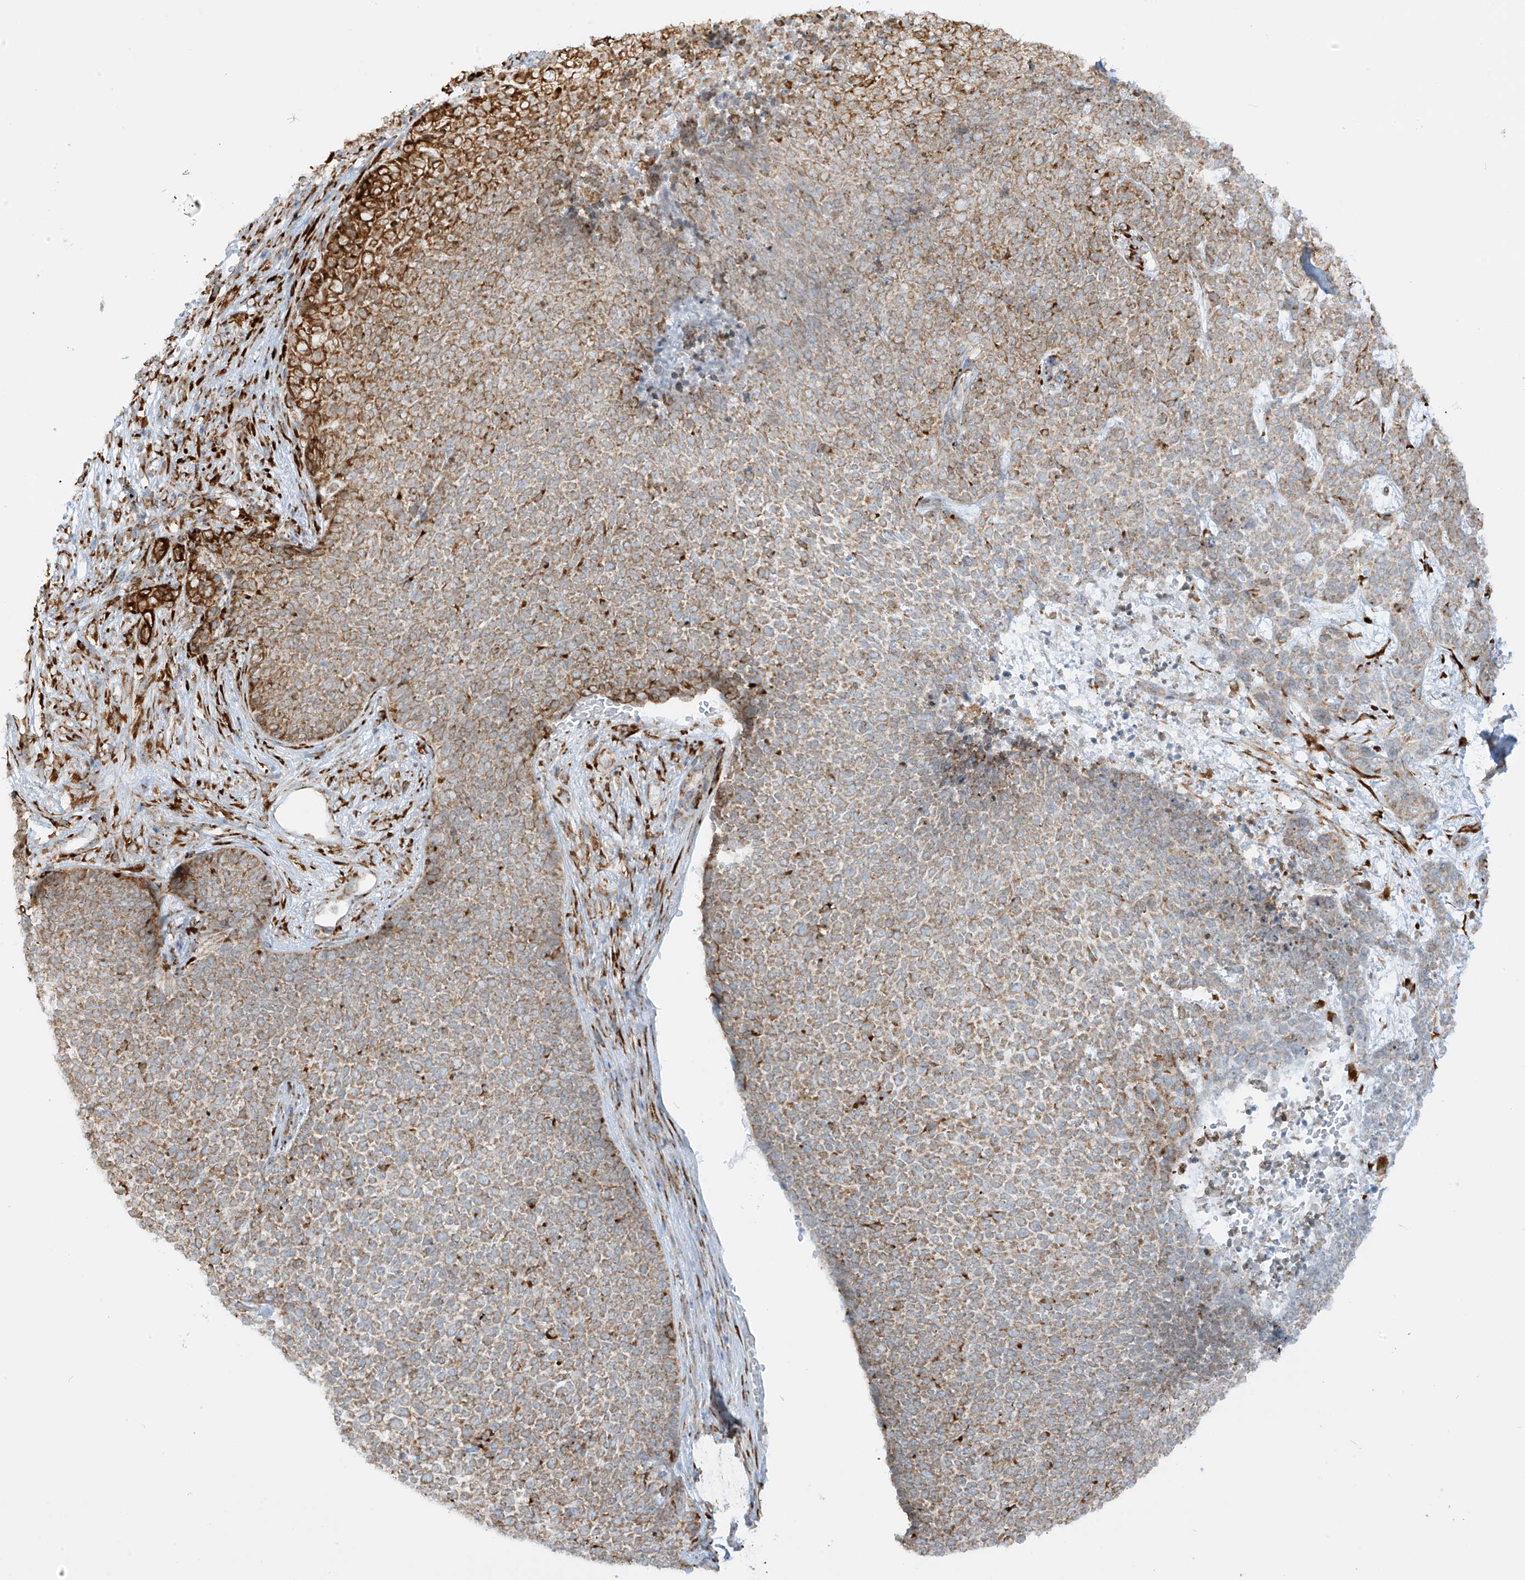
{"staining": {"intensity": "moderate", "quantity": ">75%", "location": "cytoplasmic/membranous"}, "tissue": "skin cancer", "cell_type": "Tumor cells", "image_type": "cancer", "snomed": [{"axis": "morphology", "description": "Basal cell carcinoma"}, {"axis": "topography", "description": "Skin"}], "caption": "Brown immunohistochemical staining in skin cancer displays moderate cytoplasmic/membranous staining in about >75% of tumor cells. (DAB IHC with brightfield microscopy, high magnification).", "gene": "LRRC59", "patient": {"sex": "female", "age": 84}}